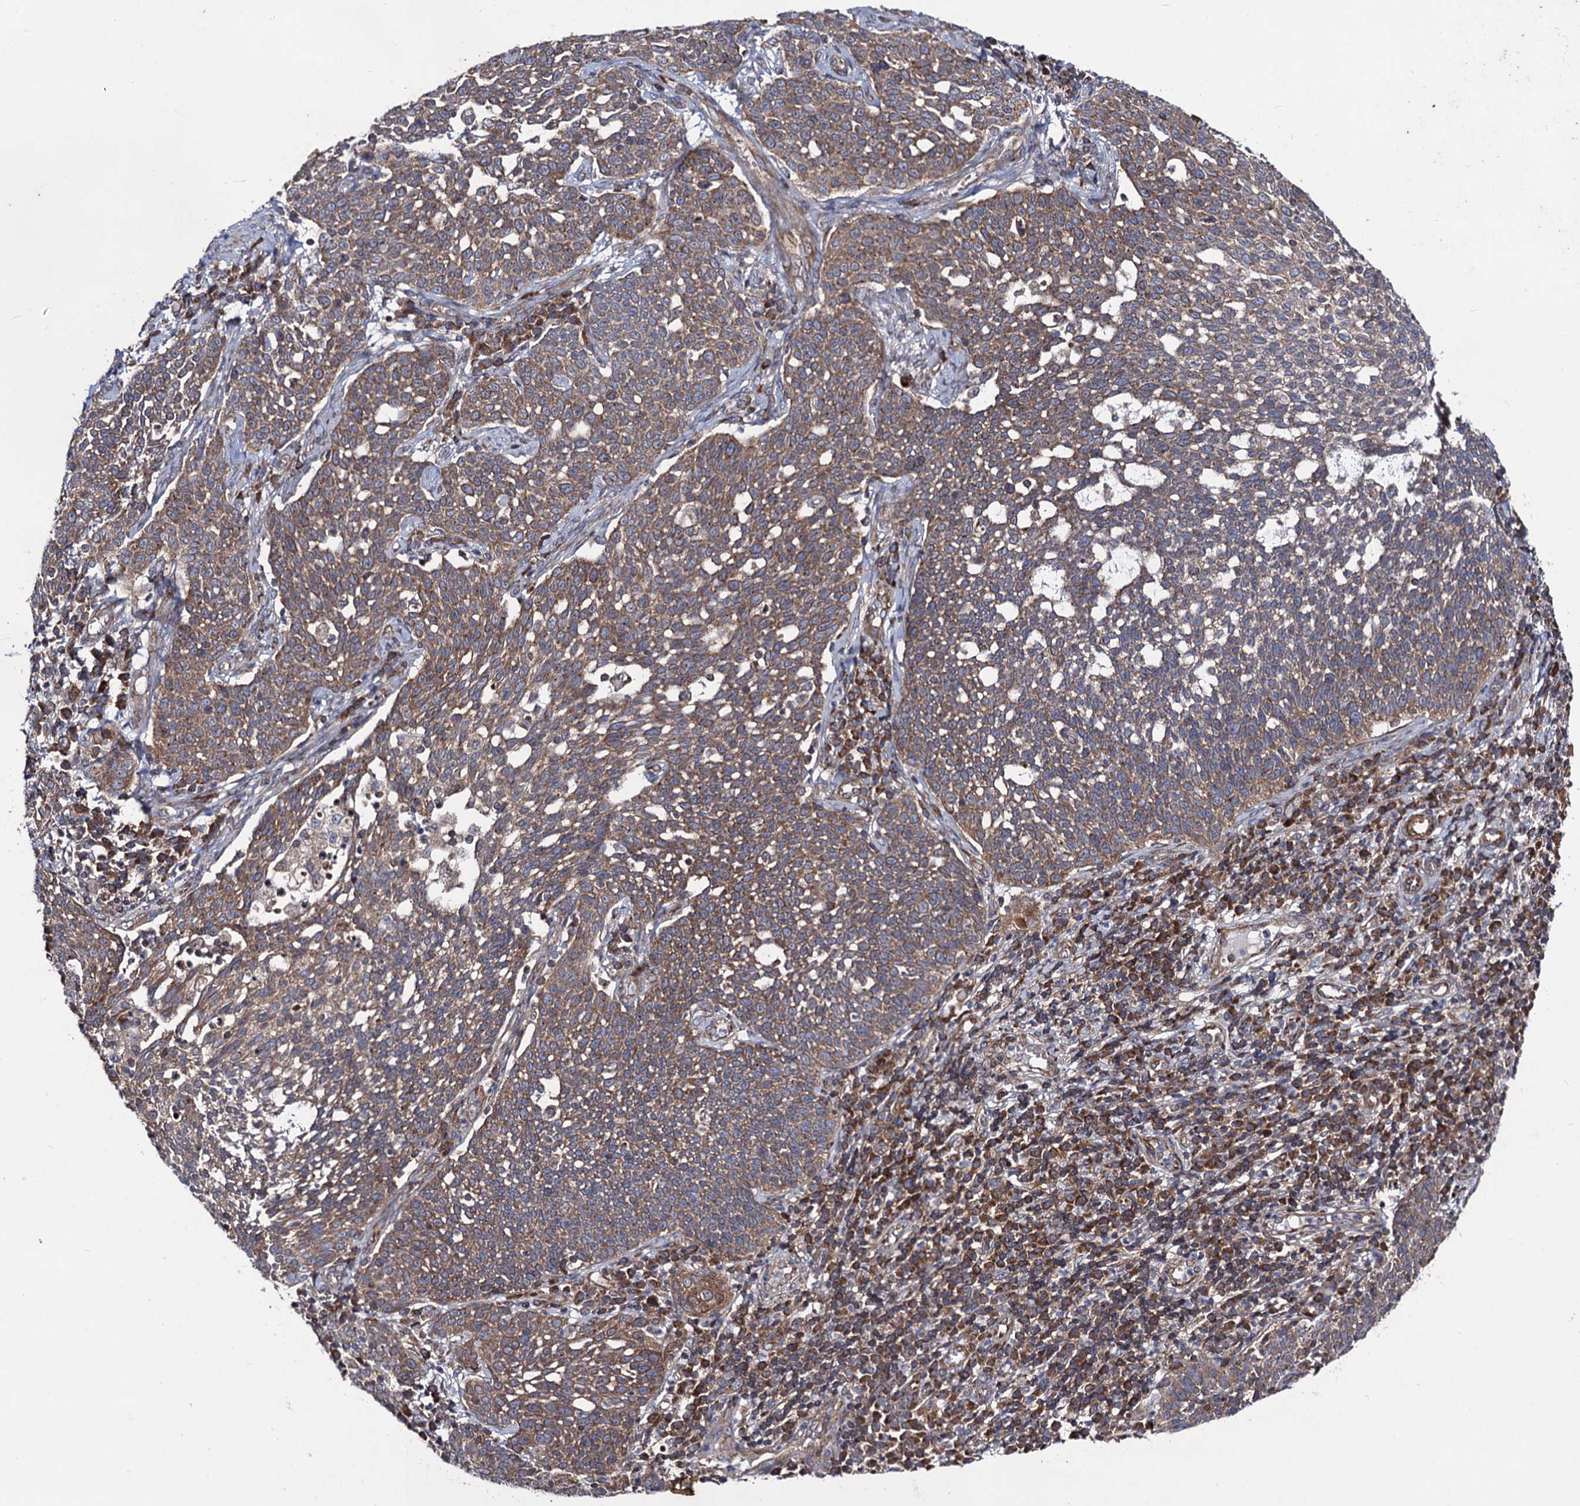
{"staining": {"intensity": "moderate", "quantity": ">75%", "location": "cytoplasmic/membranous"}, "tissue": "cervical cancer", "cell_type": "Tumor cells", "image_type": "cancer", "snomed": [{"axis": "morphology", "description": "Squamous cell carcinoma, NOS"}, {"axis": "topography", "description": "Cervix"}], "caption": "Cervical squamous cell carcinoma was stained to show a protein in brown. There is medium levels of moderate cytoplasmic/membranous expression in approximately >75% of tumor cells.", "gene": "DYDC1", "patient": {"sex": "female", "age": 34}}